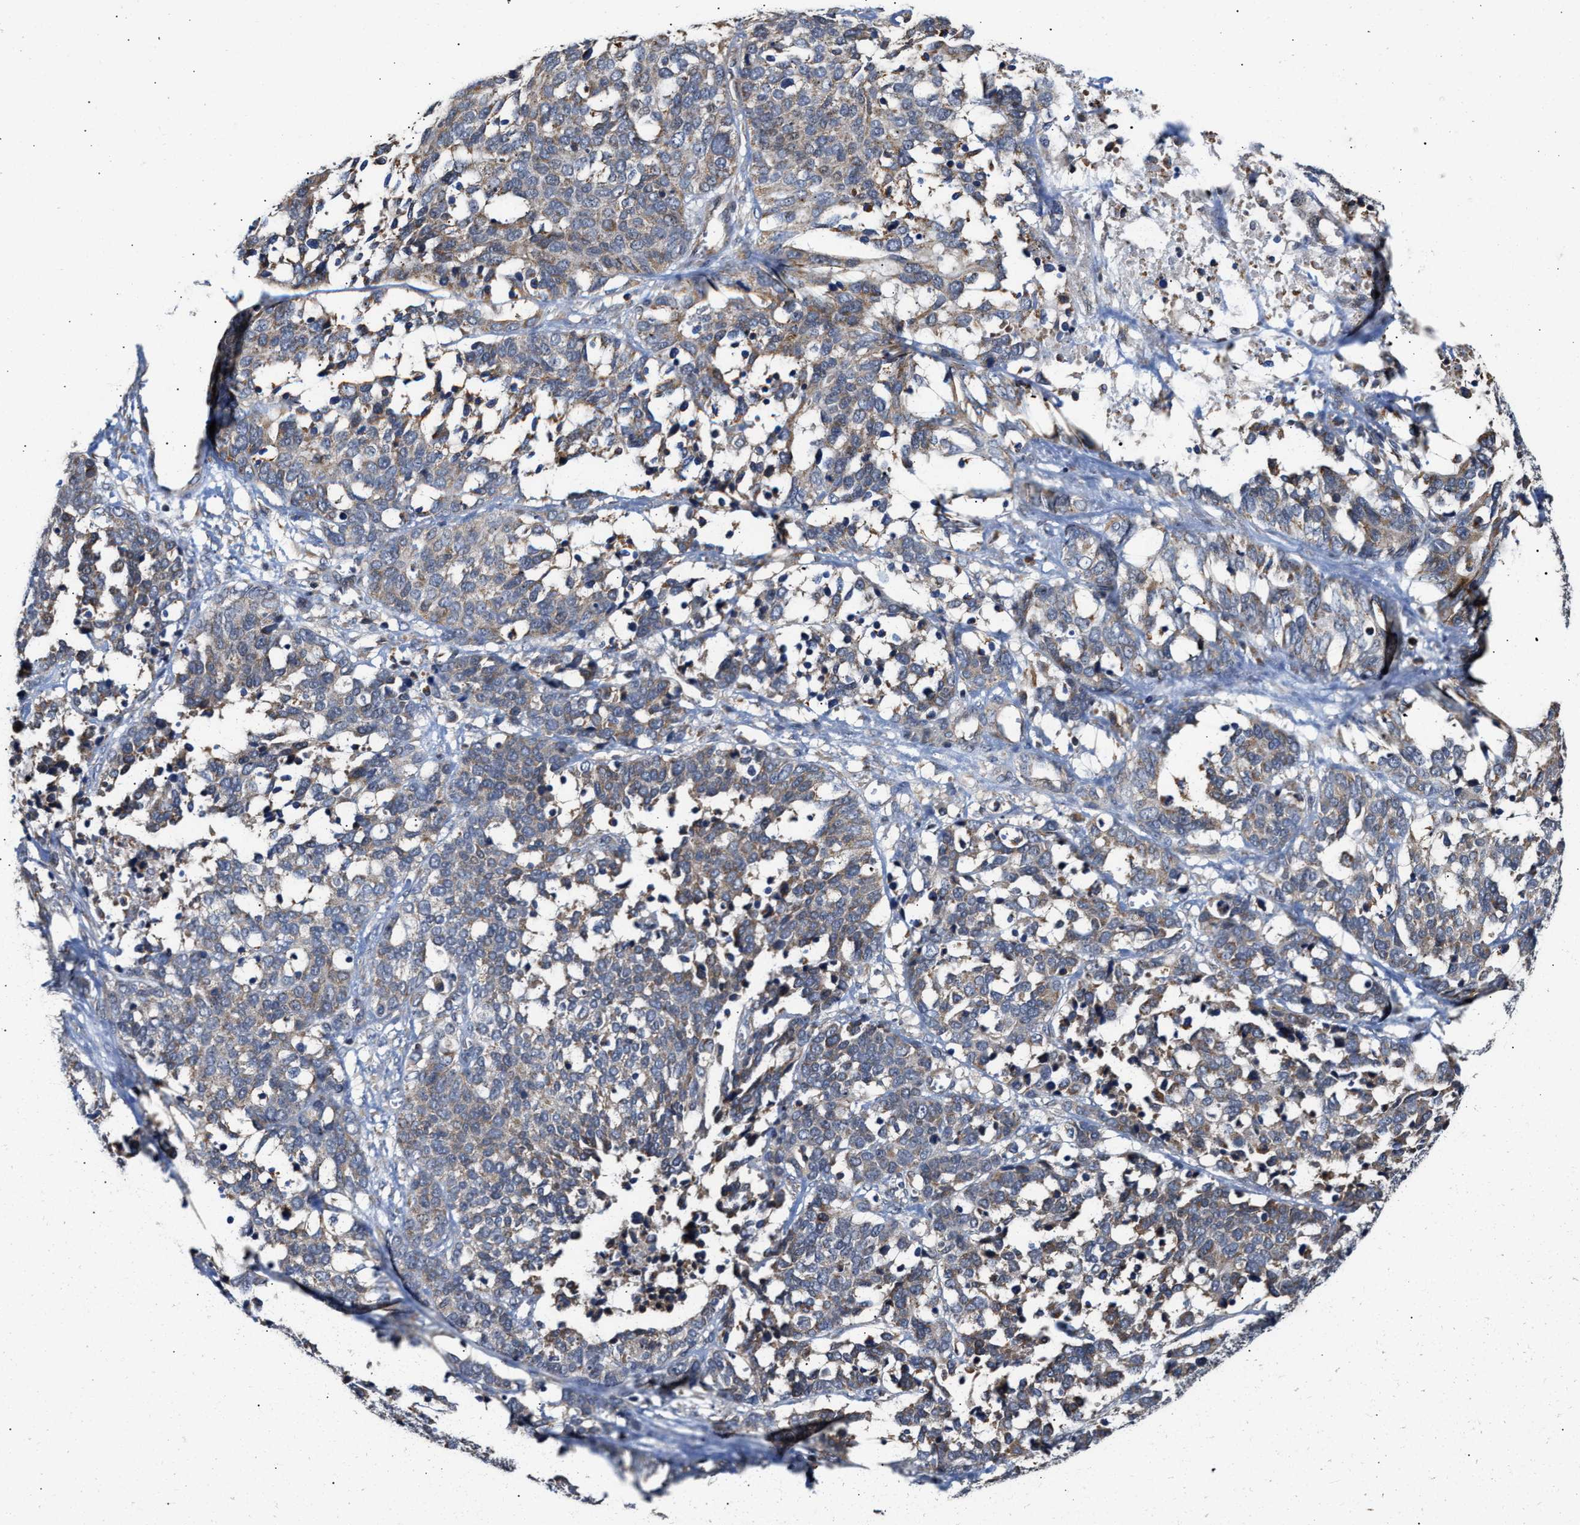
{"staining": {"intensity": "weak", "quantity": "25%-75%", "location": "cytoplasmic/membranous"}, "tissue": "ovarian cancer", "cell_type": "Tumor cells", "image_type": "cancer", "snomed": [{"axis": "morphology", "description": "Cystadenocarcinoma, serous, NOS"}, {"axis": "topography", "description": "Ovary"}], "caption": "Immunohistochemical staining of ovarian cancer reveals low levels of weak cytoplasmic/membranous protein expression in approximately 25%-75% of tumor cells.", "gene": "CLIP2", "patient": {"sex": "female", "age": 44}}